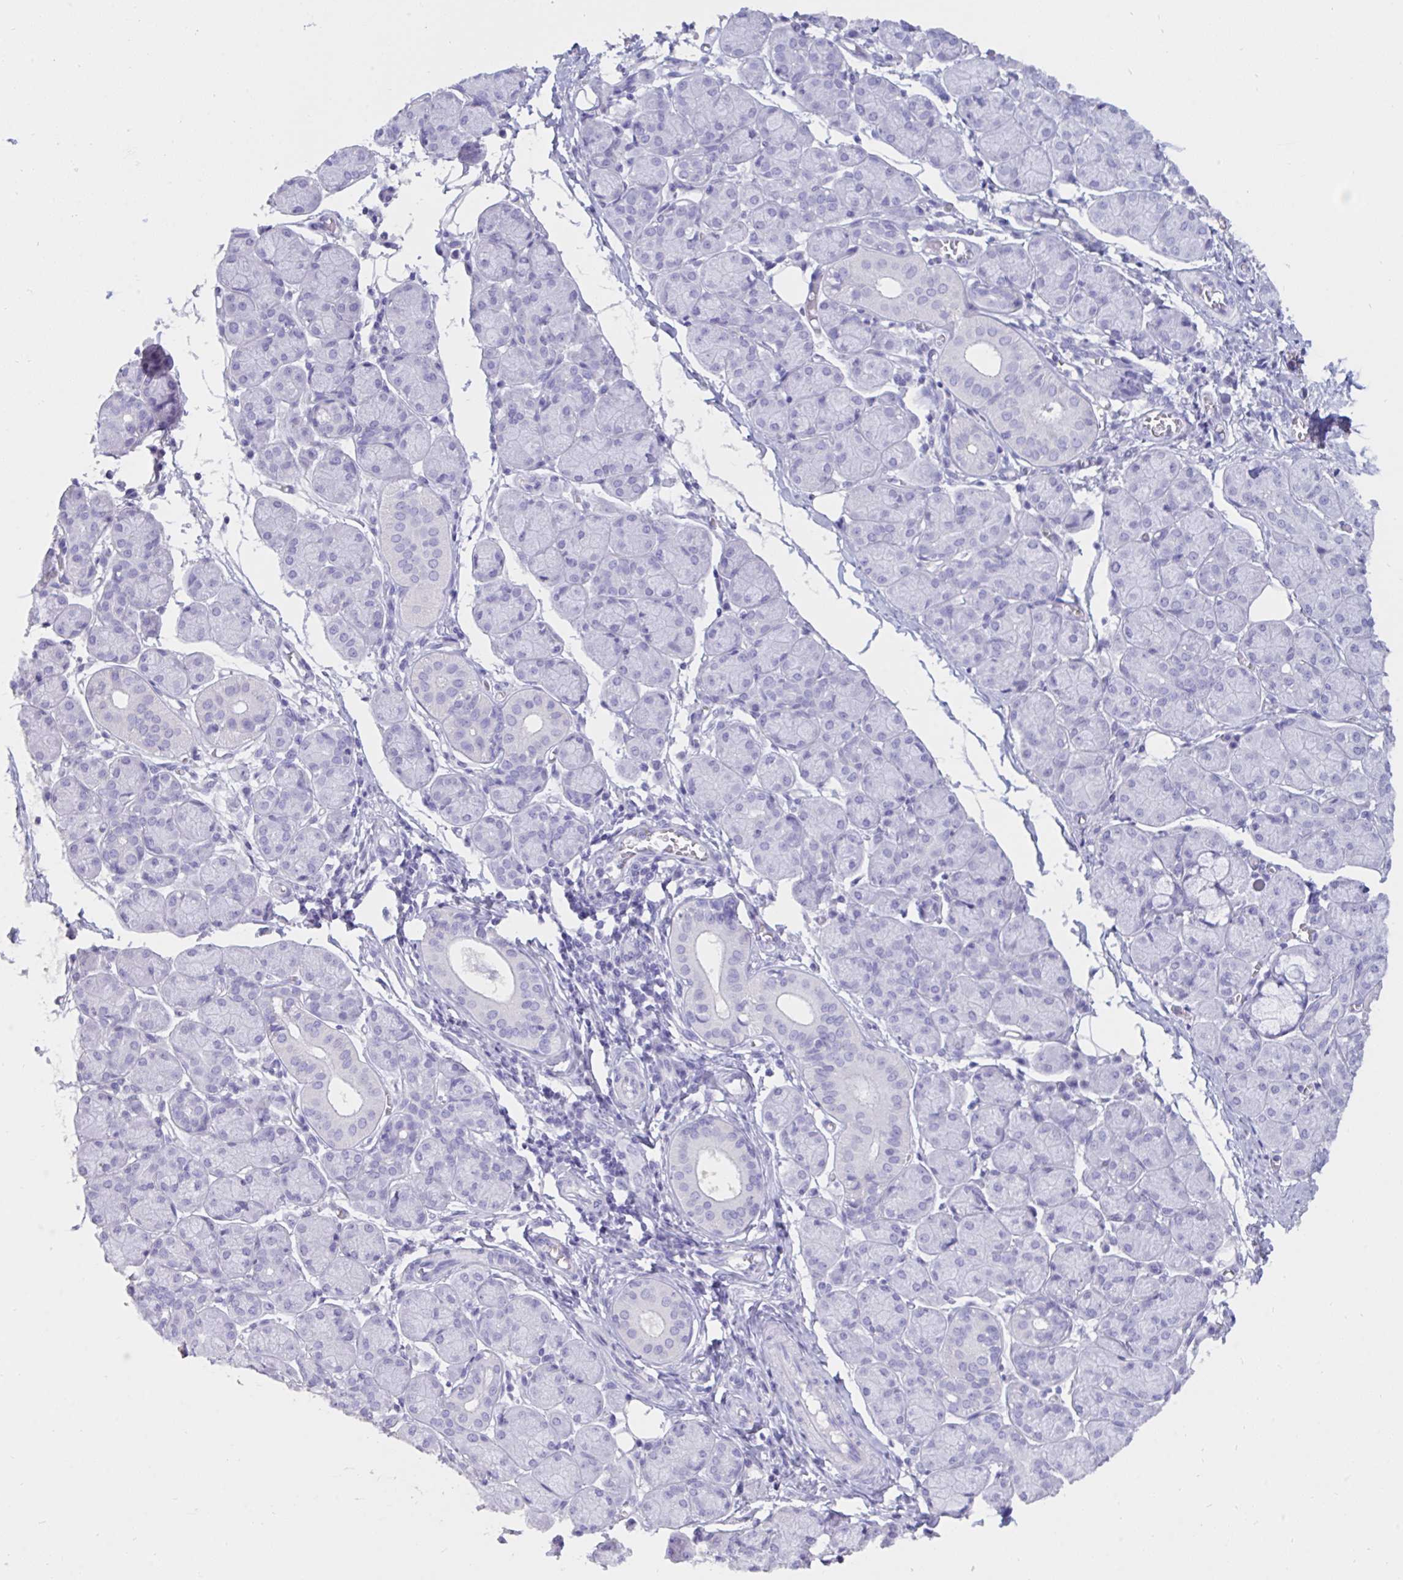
{"staining": {"intensity": "negative", "quantity": "none", "location": "none"}, "tissue": "salivary gland", "cell_type": "Glandular cells", "image_type": "normal", "snomed": [{"axis": "morphology", "description": "Normal tissue, NOS"}, {"axis": "morphology", "description": "Inflammation, NOS"}, {"axis": "topography", "description": "Lymph node"}, {"axis": "topography", "description": "Salivary gland"}], "caption": "This photomicrograph is of normal salivary gland stained with immunohistochemistry (IHC) to label a protein in brown with the nuclei are counter-stained blue. There is no expression in glandular cells. (Brightfield microscopy of DAB (3,3'-diaminobenzidine) immunohistochemistry at high magnification).", "gene": "TNNC1", "patient": {"sex": "male", "age": 3}}